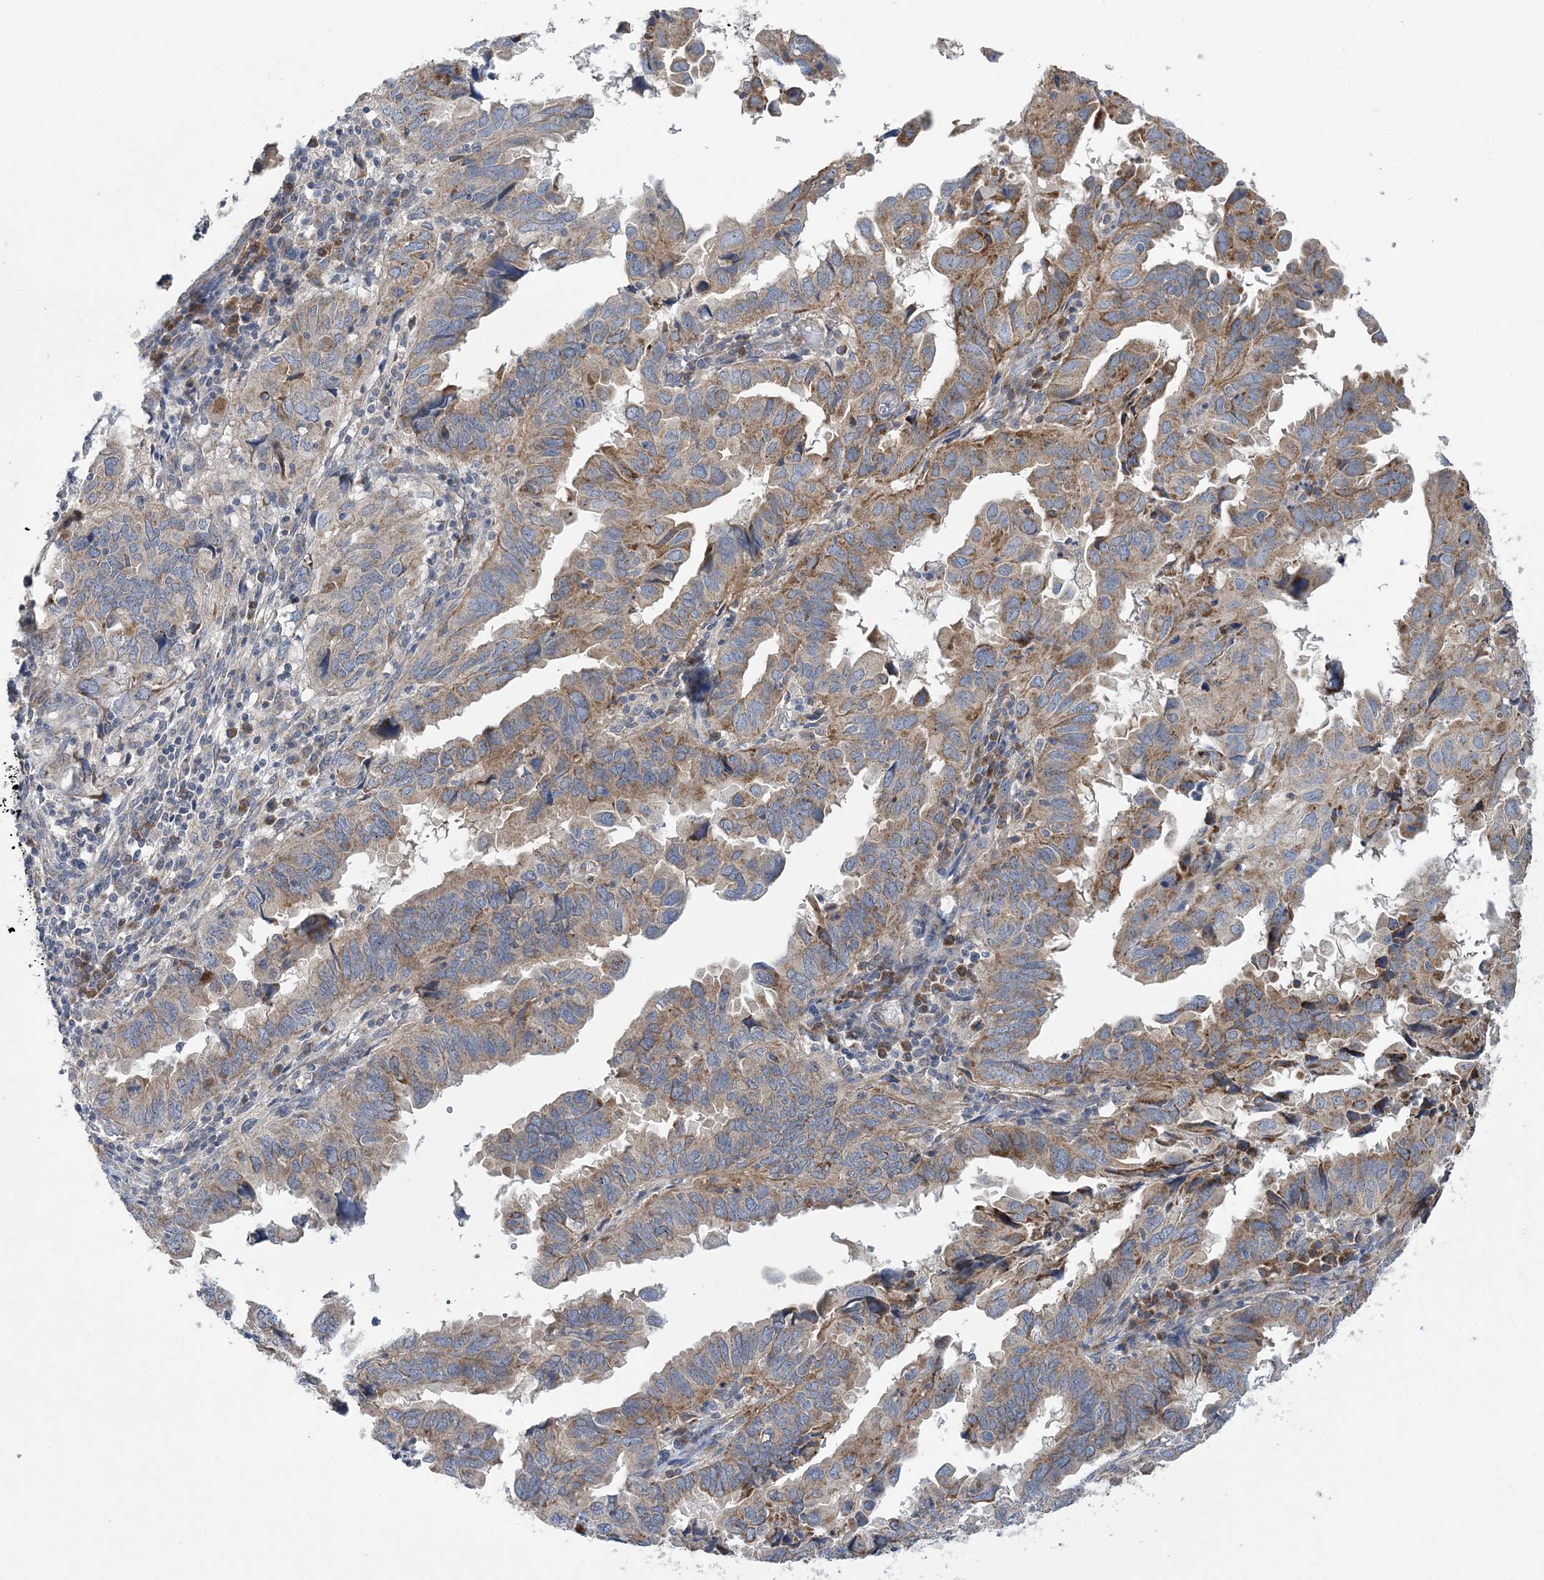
{"staining": {"intensity": "moderate", "quantity": ">75%", "location": "cytoplasmic/membranous"}, "tissue": "endometrial cancer", "cell_type": "Tumor cells", "image_type": "cancer", "snomed": [{"axis": "morphology", "description": "Adenocarcinoma, NOS"}, {"axis": "topography", "description": "Uterus"}], "caption": "Immunohistochemical staining of endometrial adenocarcinoma shows medium levels of moderate cytoplasmic/membranous protein staining in approximately >75% of tumor cells. Using DAB (3,3'-diaminobenzidine) (brown) and hematoxylin (blue) stains, captured at high magnification using brightfield microscopy.", "gene": "COPE", "patient": {"sex": "female", "age": 77}}